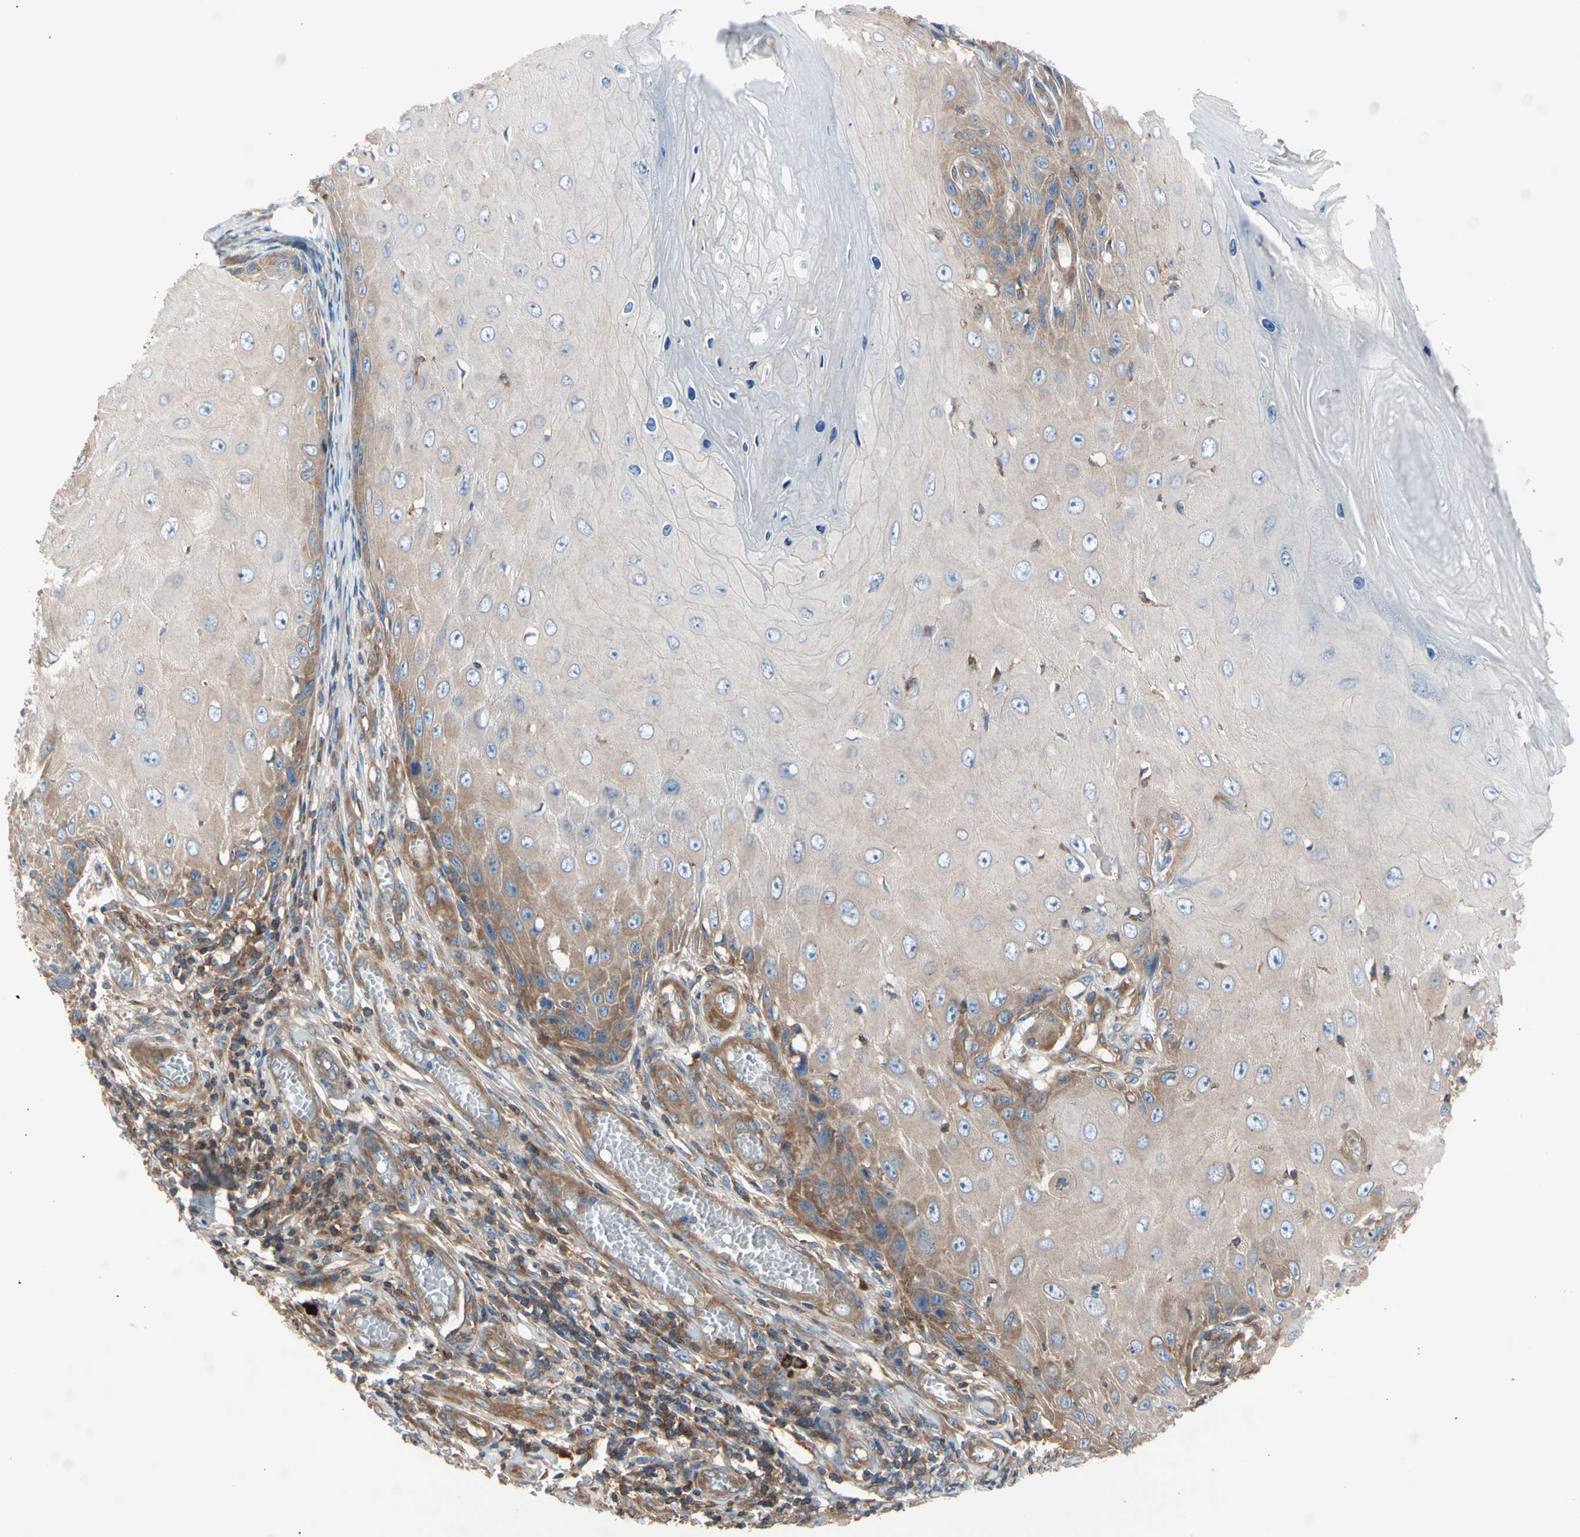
{"staining": {"intensity": "moderate", "quantity": "25%-75%", "location": "cytoplasmic/membranous"}, "tissue": "skin cancer", "cell_type": "Tumor cells", "image_type": "cancer", "snomed": [{"axis": "morphology", "description": "Squamous cell carcinoma, NOS"}, {"axis": "topography", "description": "Skin"}], "caption": "Immunohistochemical staining of skin squamous cell carcinoma shows medium levels of moderate cytoplasmic/membranous protein positivity in about 25%-75% of tumor cells.", "gene": "ROCK1", "patient": {"sex": "female", "age": 73}}